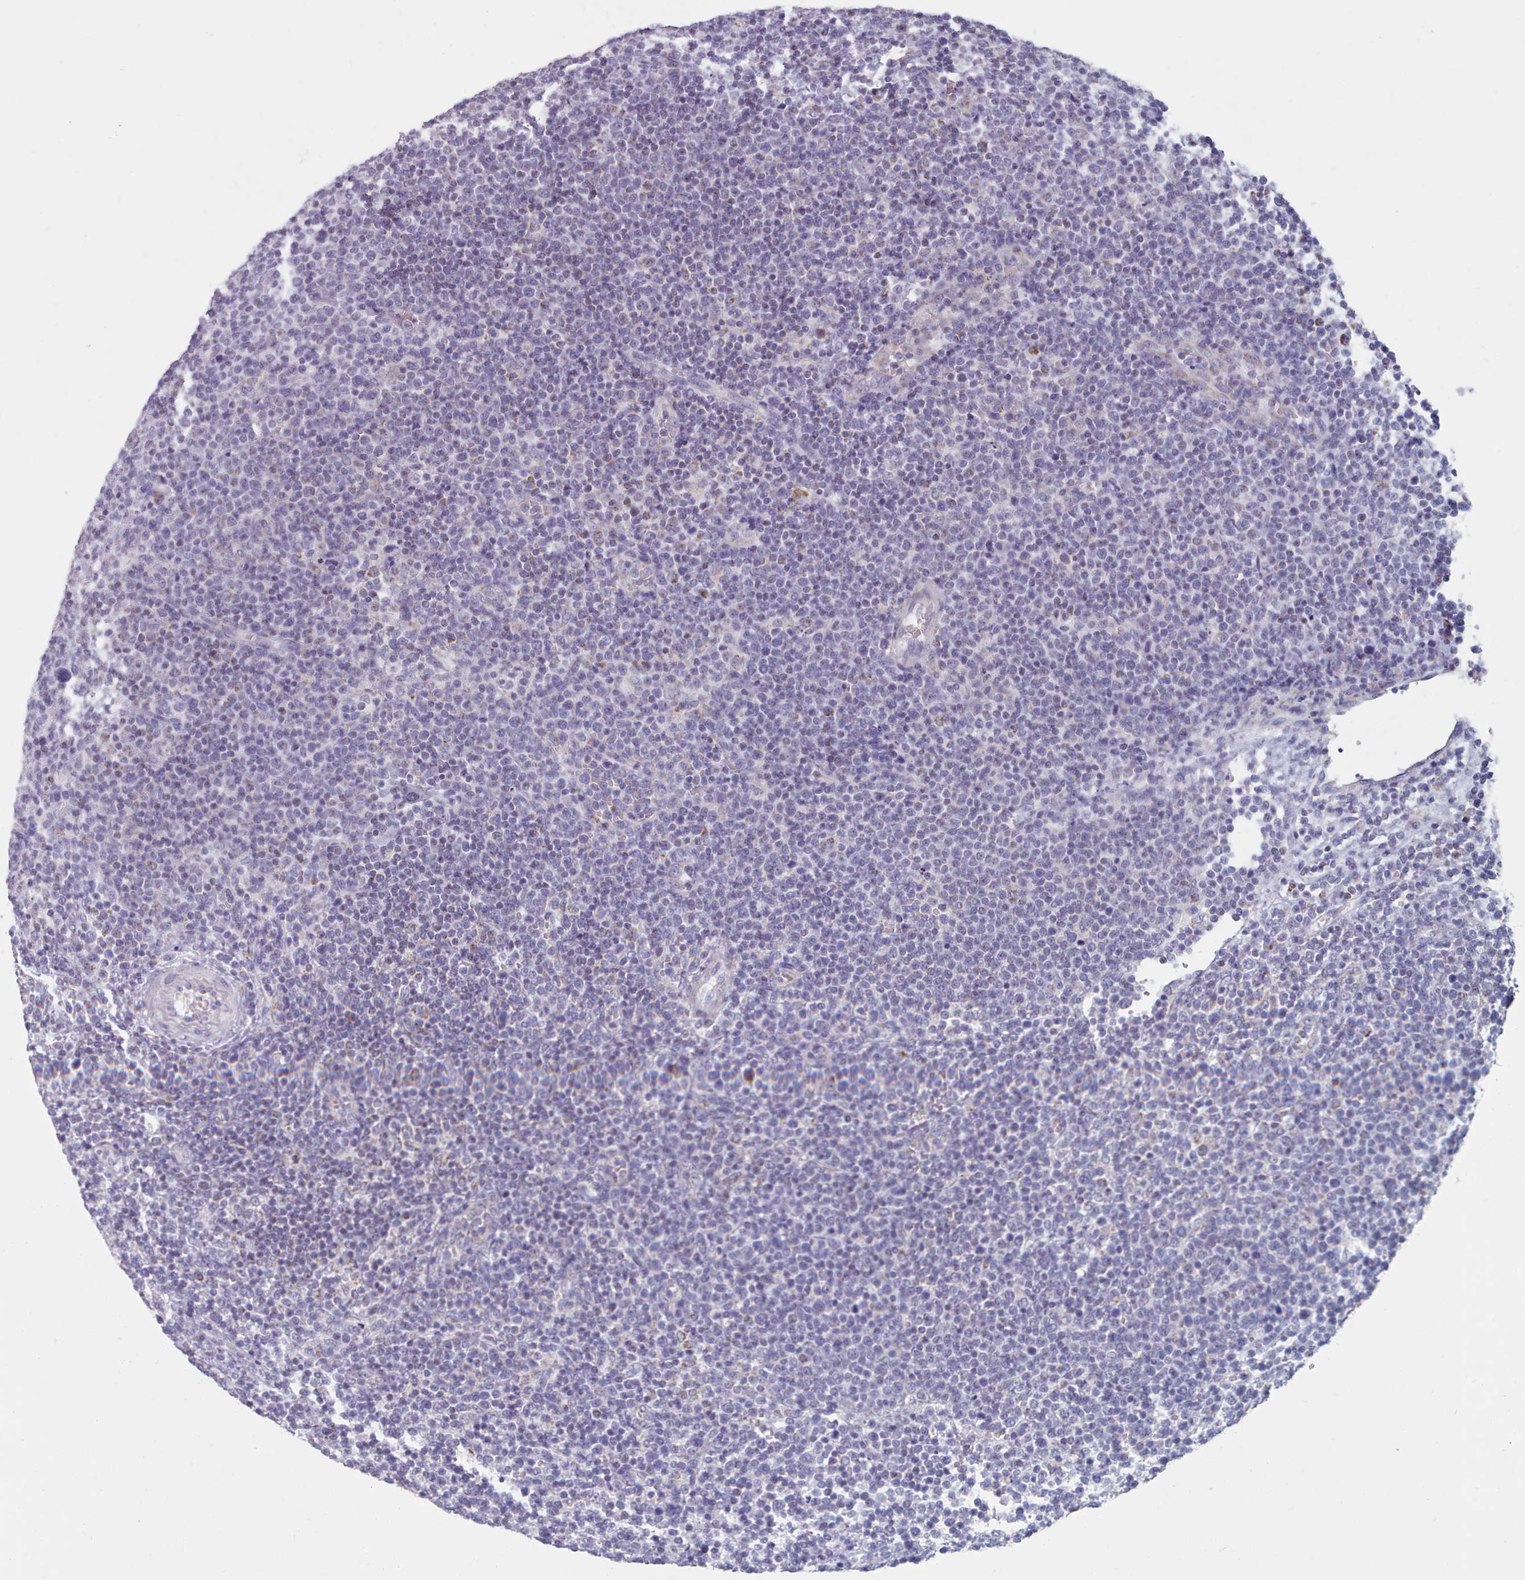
{"staining": {"intensity": "negative", "quantity": "none", "location": "none"}, "tissue": "lymphoma", "cell_type": "Tumor cells", "image_type": "cancer", "snomed": [{"axis": "morphology", "description": "Malignant lymphoma, non-Hodgkin's type, High grade"}, {"axis": "topography", "description": "Lymph node"}], "caption": "Immunohistochemical staining of human malignant lymphoma, non-Hodgkin's type (high-grade) reveals no significant positivity in tumor cells.", "gene": "HAO1", "patient": {"sex": "male", "age": 61}}